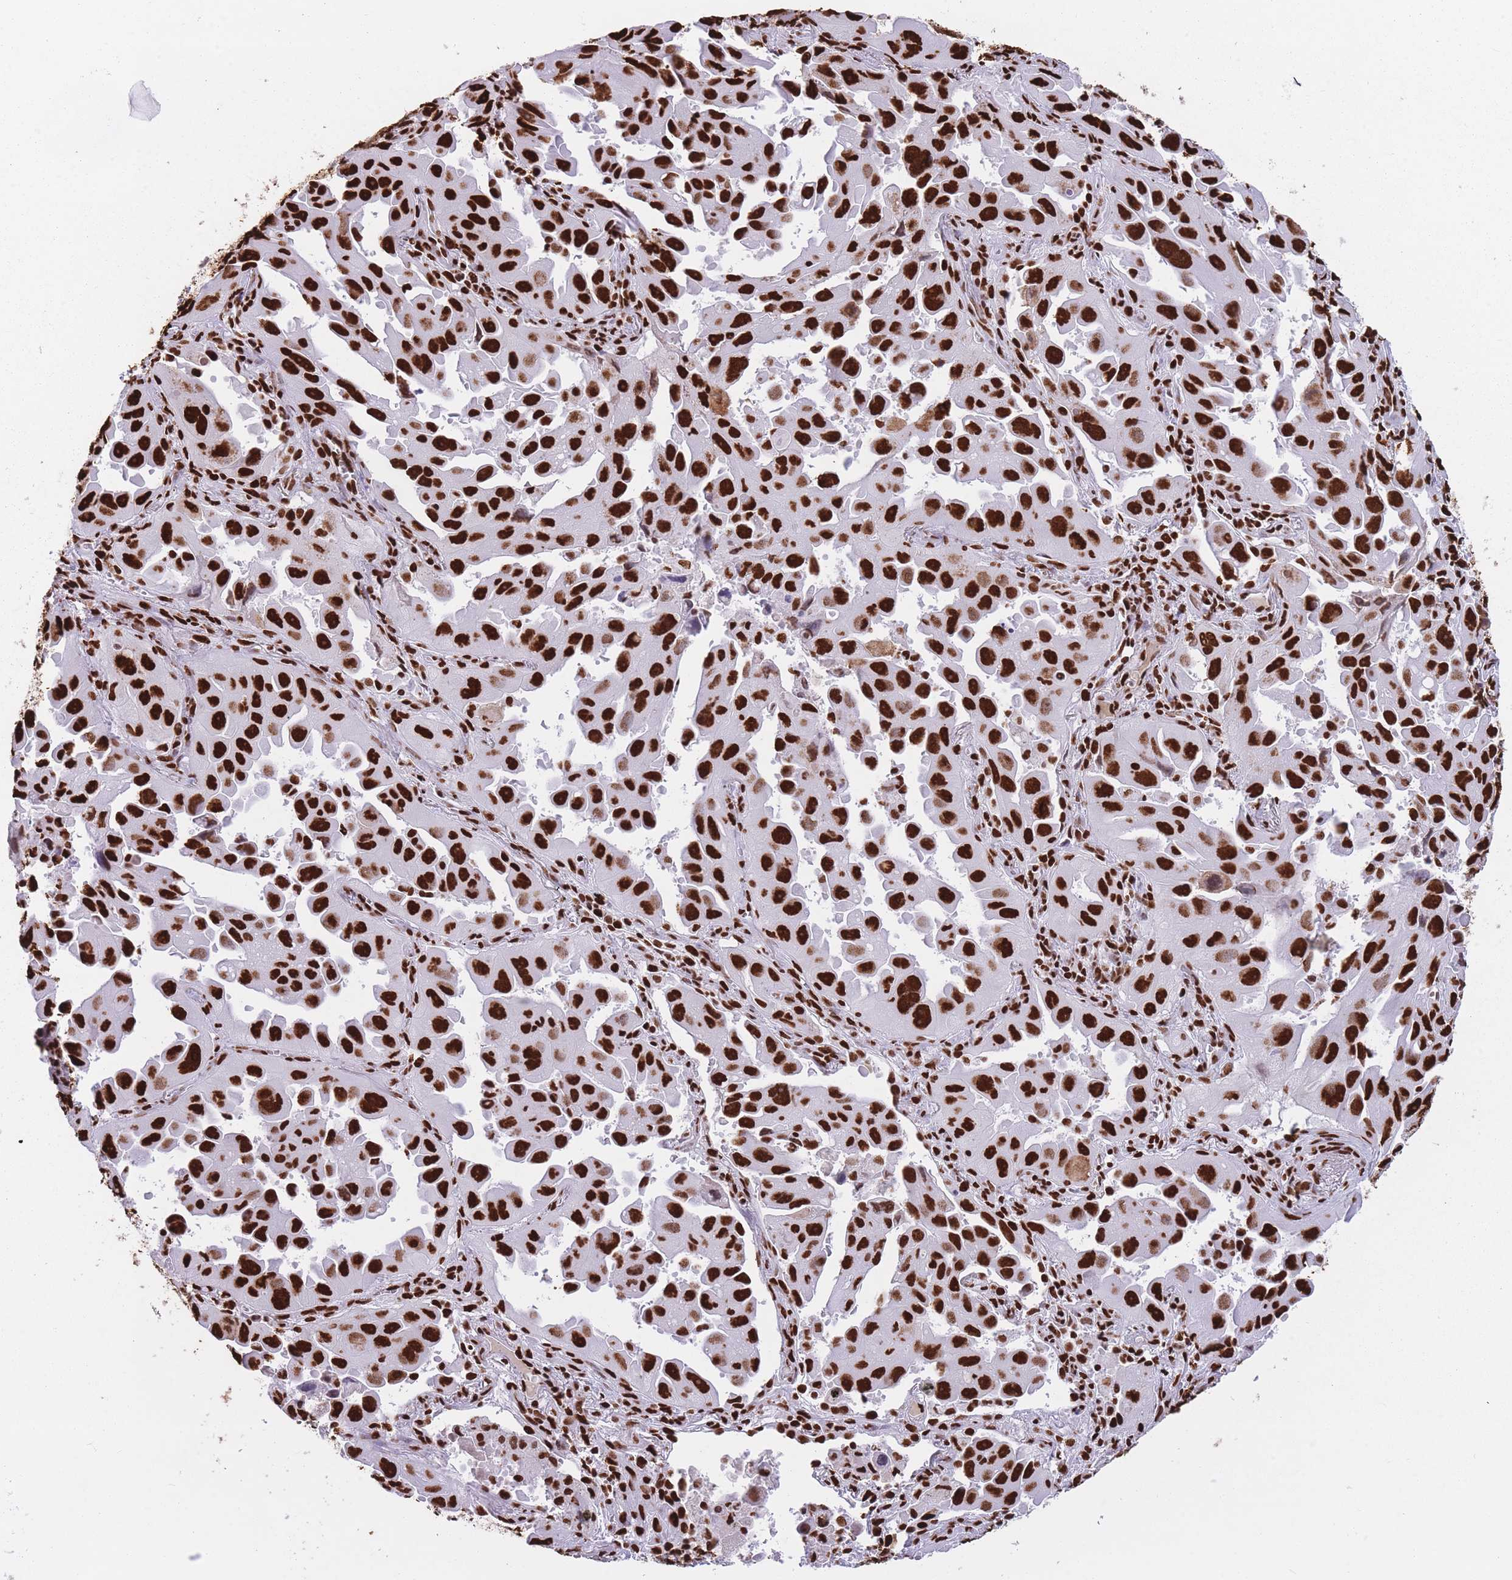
{"staining": {"intensity": "strong", "quantity": ">75%", "location": "nuclear"}, "tissue": "lung cancer", "cell_type": "Tumor cells", "image_type": "cancer", "snomed": [{"axis": "morphology", "description": "Adenocarcinoma, NOS"}, {"axis": "topography", "description": "Lung"}], "caption": "This photomicrograph demonstrates lung cancer (adenocarcinoma) stained with IHC to label a protein in brown. The nuclear of tumor cells show strong positivity for the protein. Nuclei are counter-stained blue.", "gene": "HNRNPUL1", "patient": {"sex": "male", "age": 66}}